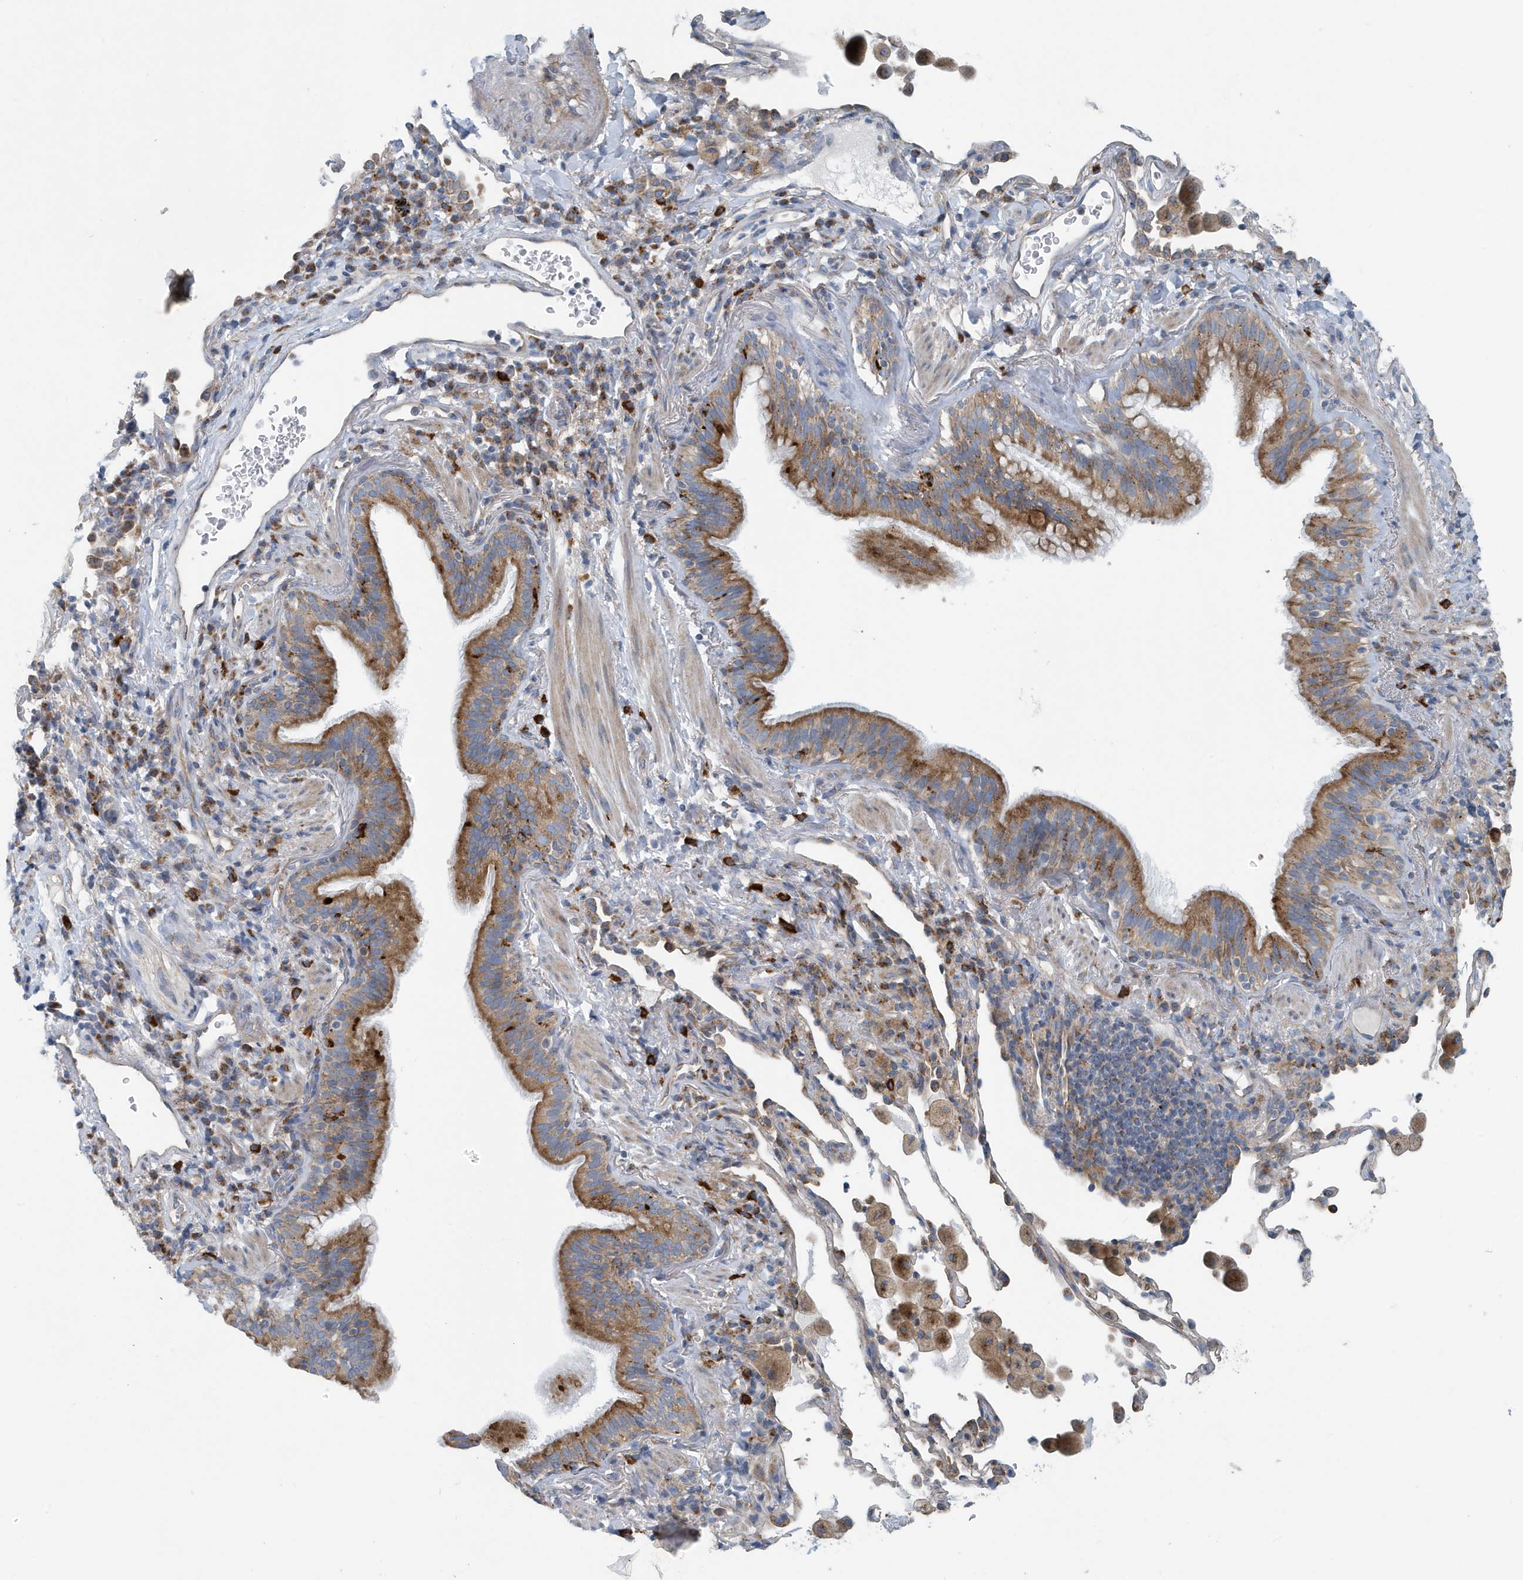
{"staining": {"intensity": "moderate", "quantity": ">75%", "location": "cytoplasmic/membranous"}, "tissue": "bronchus", "cell_type": "Respiratory epithelial cells", "image_type": "normal", "snomed": [{"axis": "morphology", "description": "Normal tissue, NOS"}, {"axis": "morphology", "description": "Adenocarcinoma, NOS"}, {"axis": "topography", "description": "Bronchus"}, {"axis": "topography", "description": "Lung"}], "caption": "An image showing moderate cytoplasmic/membranous expression in about >75% of respiratory epithelial cells in benign bronchus, as visualized by brown immunohistochemical staining.", "gene": "PPM1M", "patient": {"sex": "male", "age": 54}}